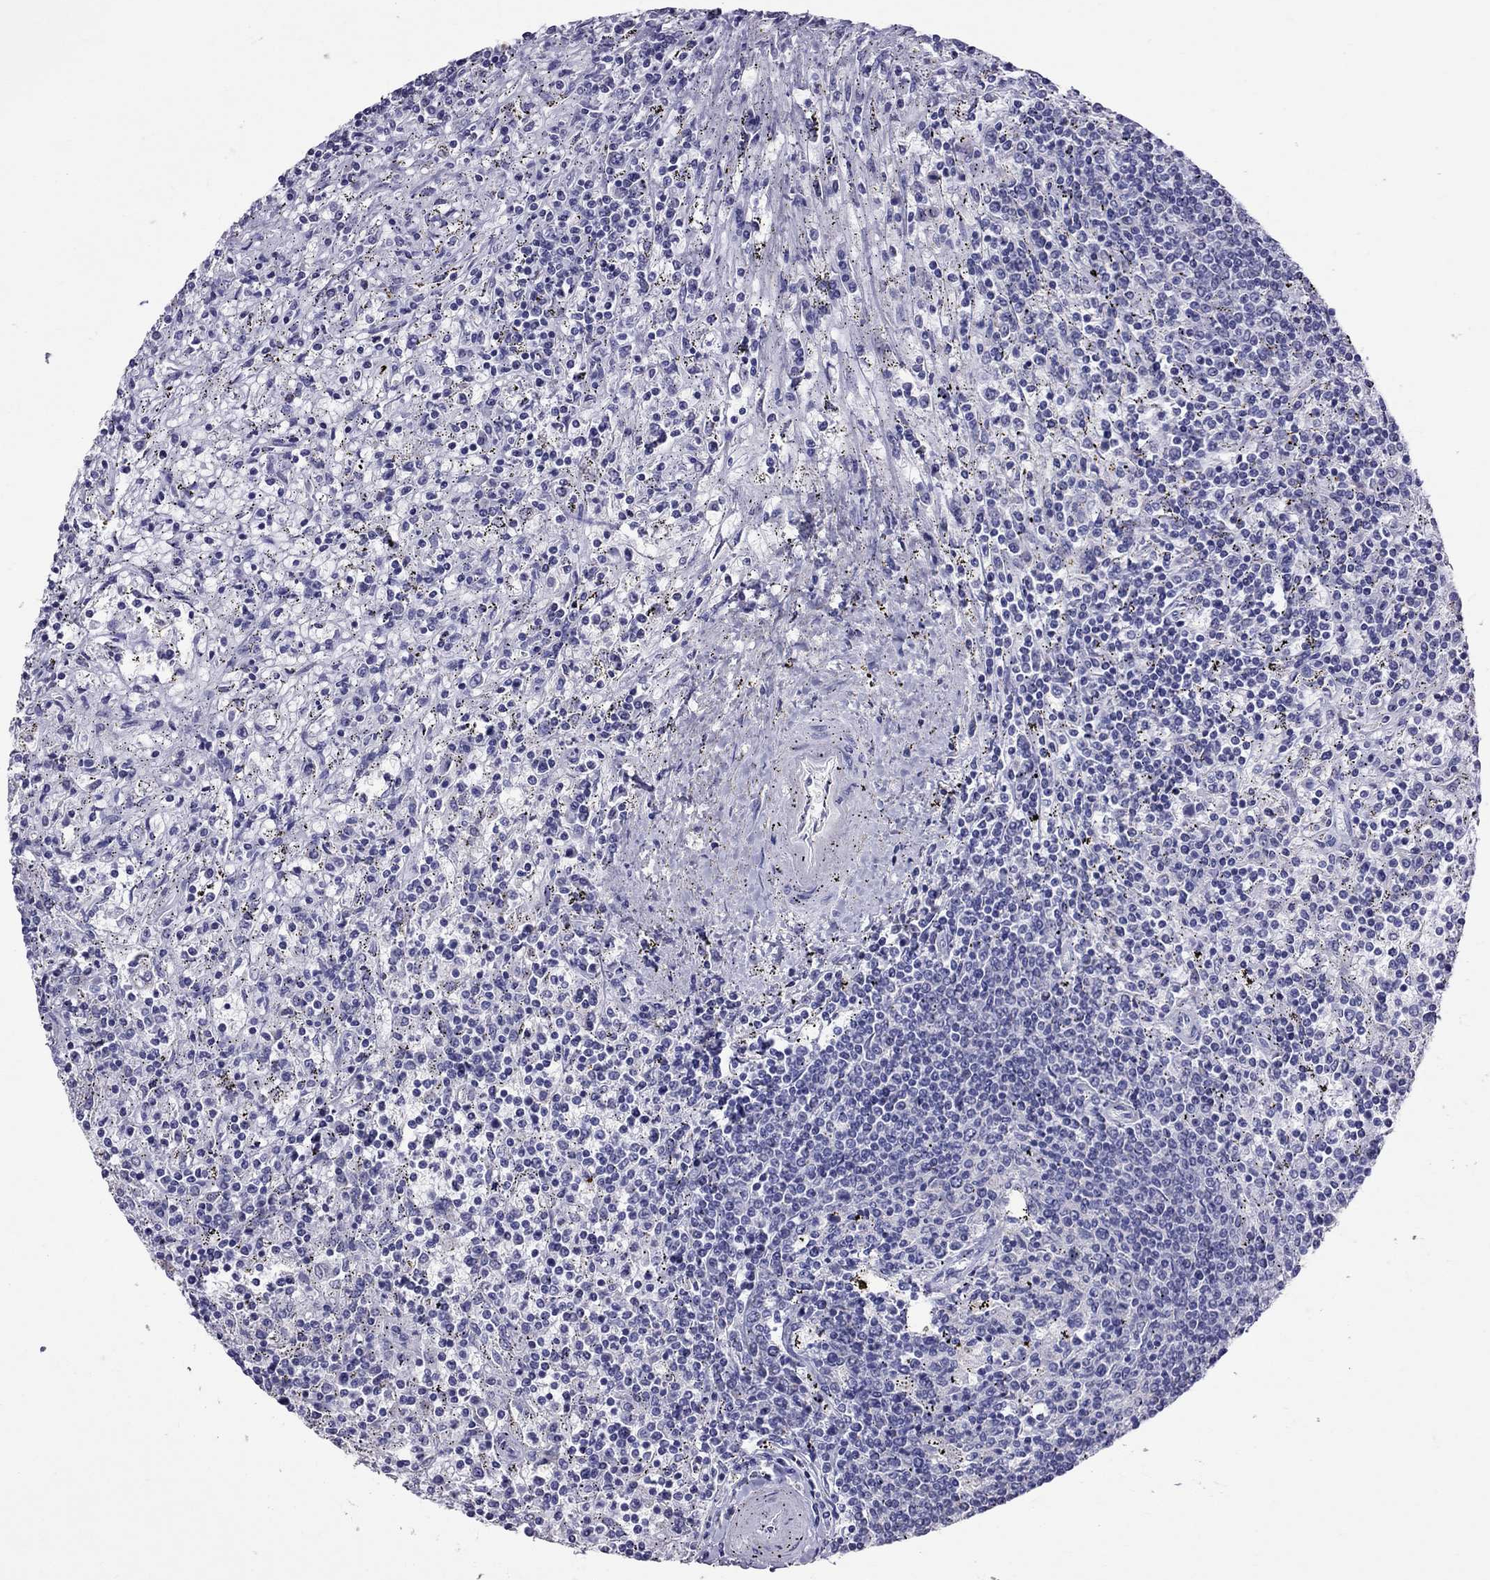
{"staining": {"intensity": "negative", "quantity": "none", "location": "none"}, "tissue": "lymphoma", "cell_type": "Tumor cells", "image_type": "cancer", "snomed": [{"axis": "morphology", "description": "Malignant lymphoma, non-Hodgkin's type, Low grade"}, {"axis": "topography", "description": "Spleen"}], "caption": "Immunohistochemistry micrograph of lymphoma stained for a protein (brown), which exhibits no staining in tumor cells.", "gene": "TTLL13", "patient": {"sex": "male", "age": 62}}